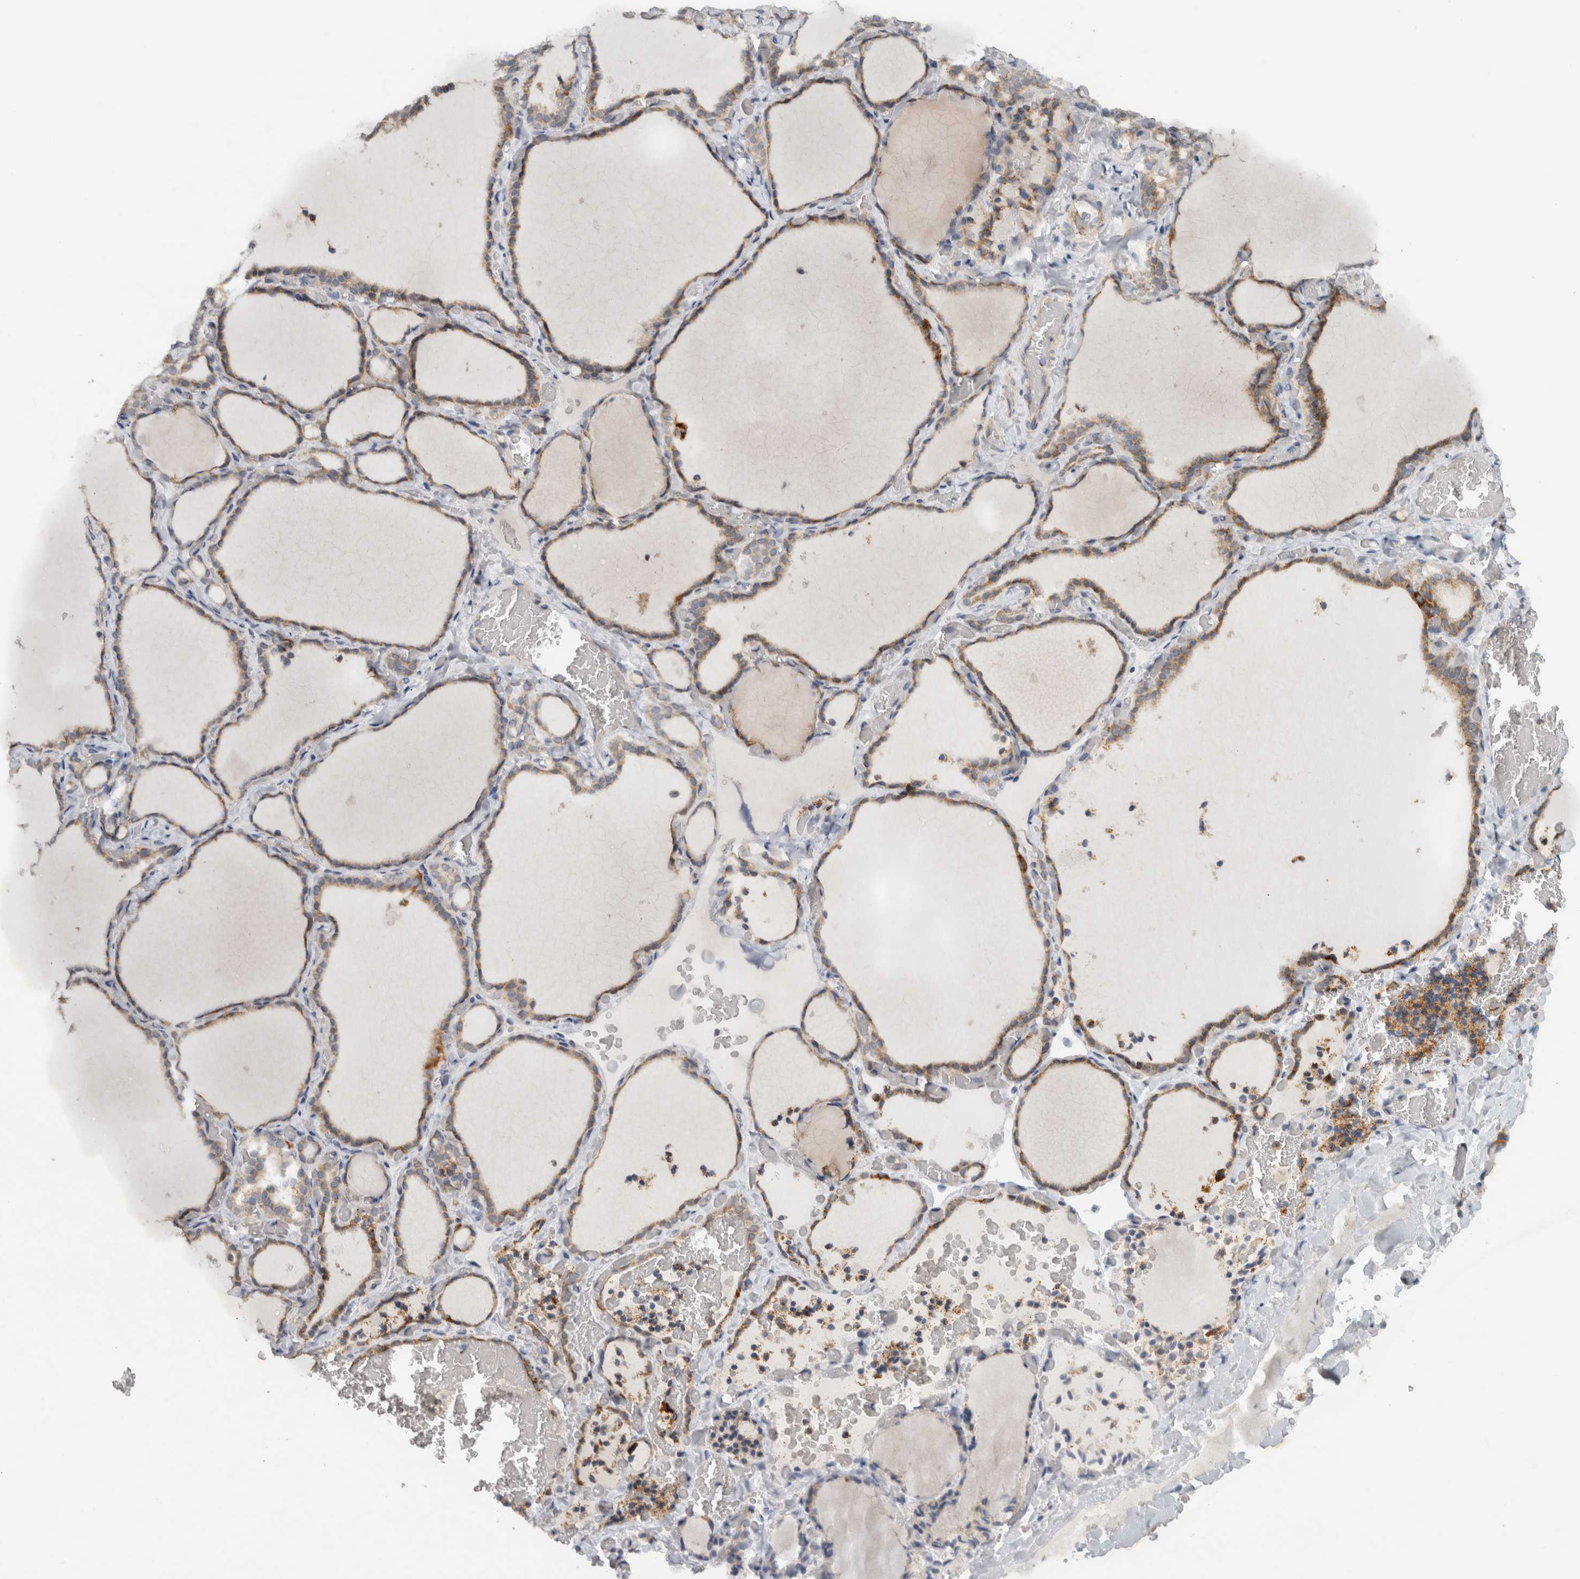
{"staining": {"intensity": "moderate", "quantity": ">75%", "location": "cytoplasmic/membranous"}, "tissue": "thyroid gland", "cell_type": "Glandular cells", "image_type": "normal", "snomed": [{"axis": "morphology", "description": "Normal tissue, NOS"}, {"axis": "topography", "description": "Thyroid gland"}], "caption": "IHC (DAB (3,3'-diaminobenzidine)) staining of benign human thyroid gland displays moderate cytoplasmic/membranous protein staining in about >75% of glandular cells.", "gene": "RAB18", "patient": {"sex": "female", "age": 22}}